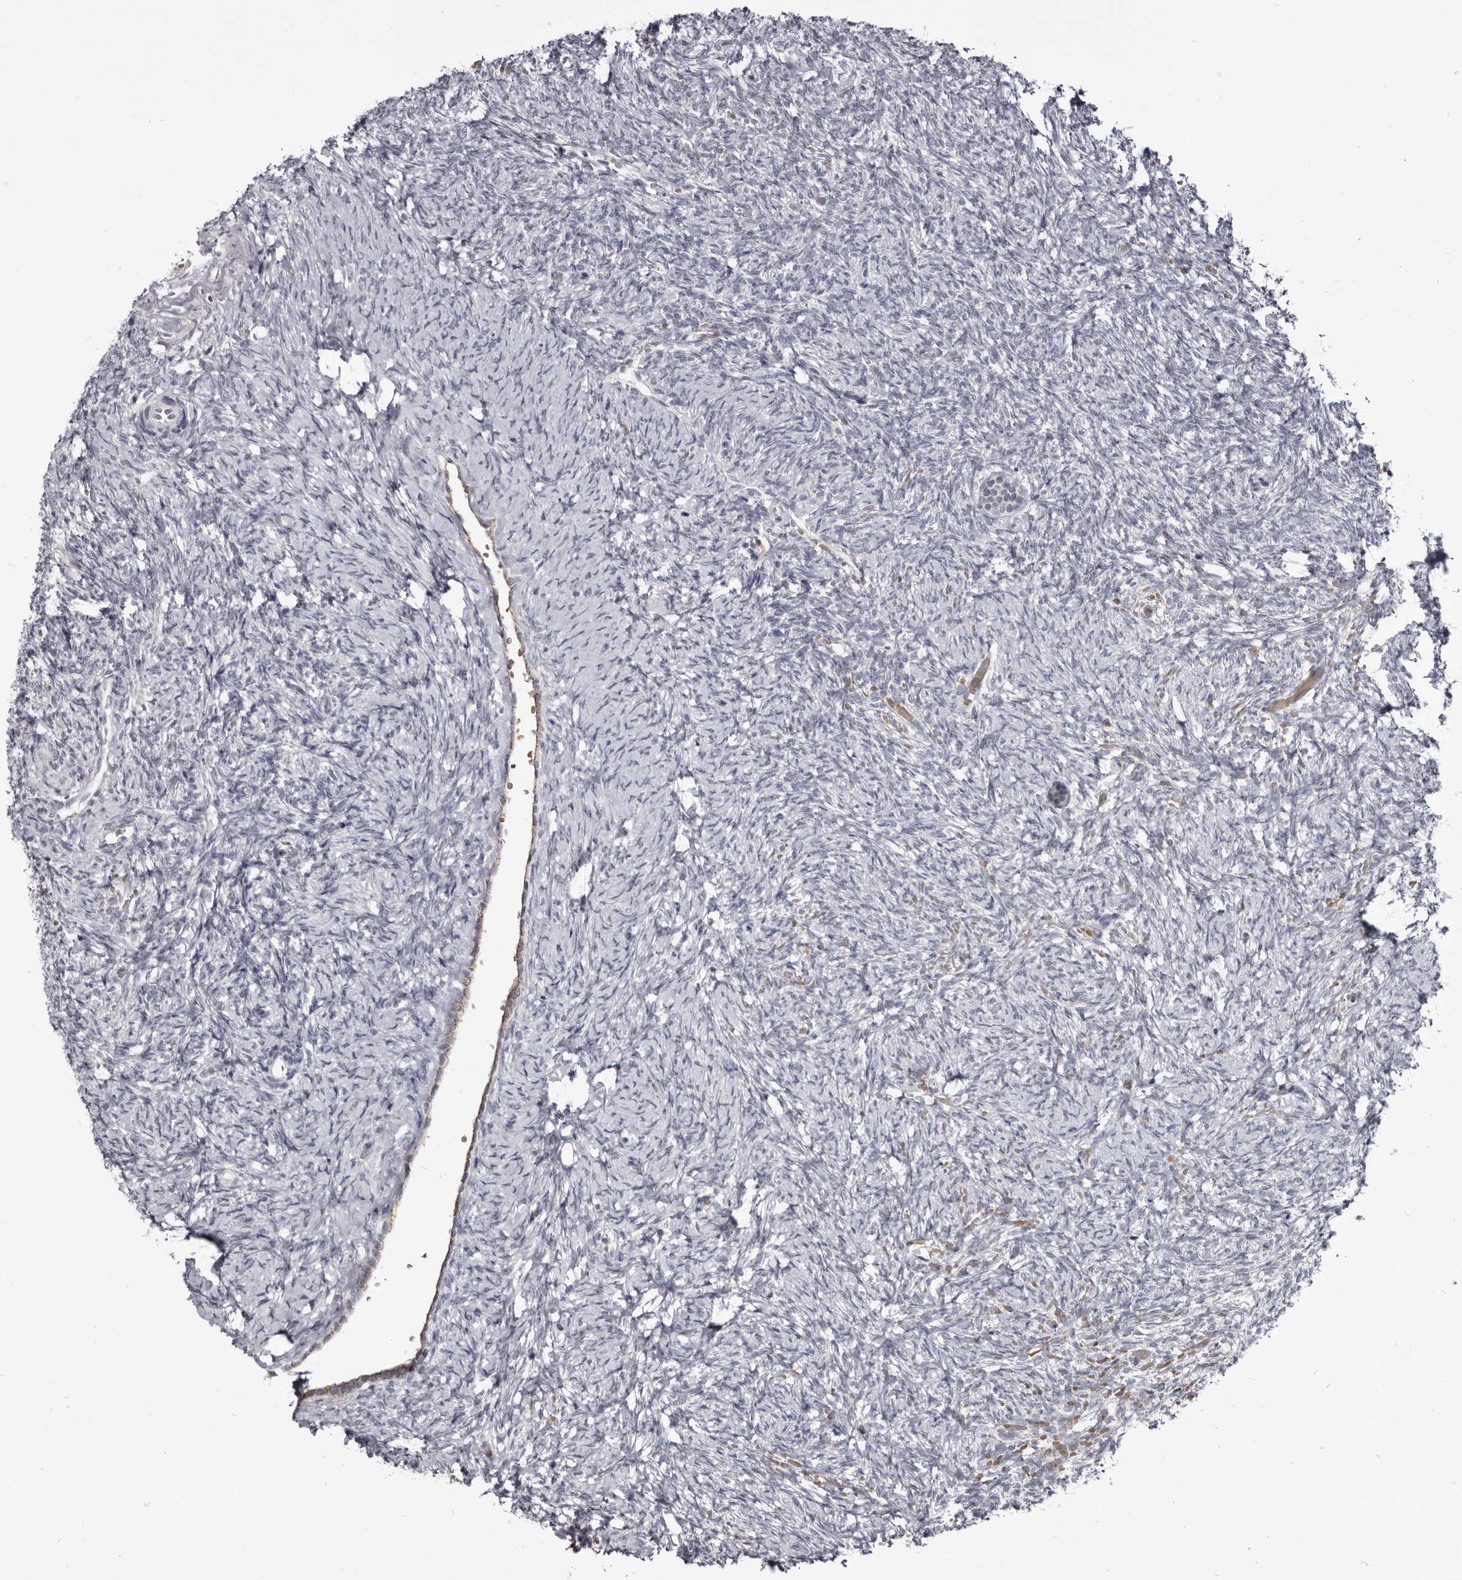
{"staining": {"intensity": "weak", "quantity": ">75%", "location": "cytoplasmic/membranous"}, "tissue": "ovary", "cell_type": "Follicle cells", "image_type": "normal", "snomed": [{"axis": "morphology", "description": "Normal tissue, NOS"}, {"axis": "topography", "description": "Ovary"}], "caption": "The image demonstrates immunohistochemical staining of unremarkable ovary. There is weak cytoplasmic/membranous expression is seen in approximately >75% of follicle cells.", "gene": "CGN", "patient": {"sex": "female", "age": 41}}